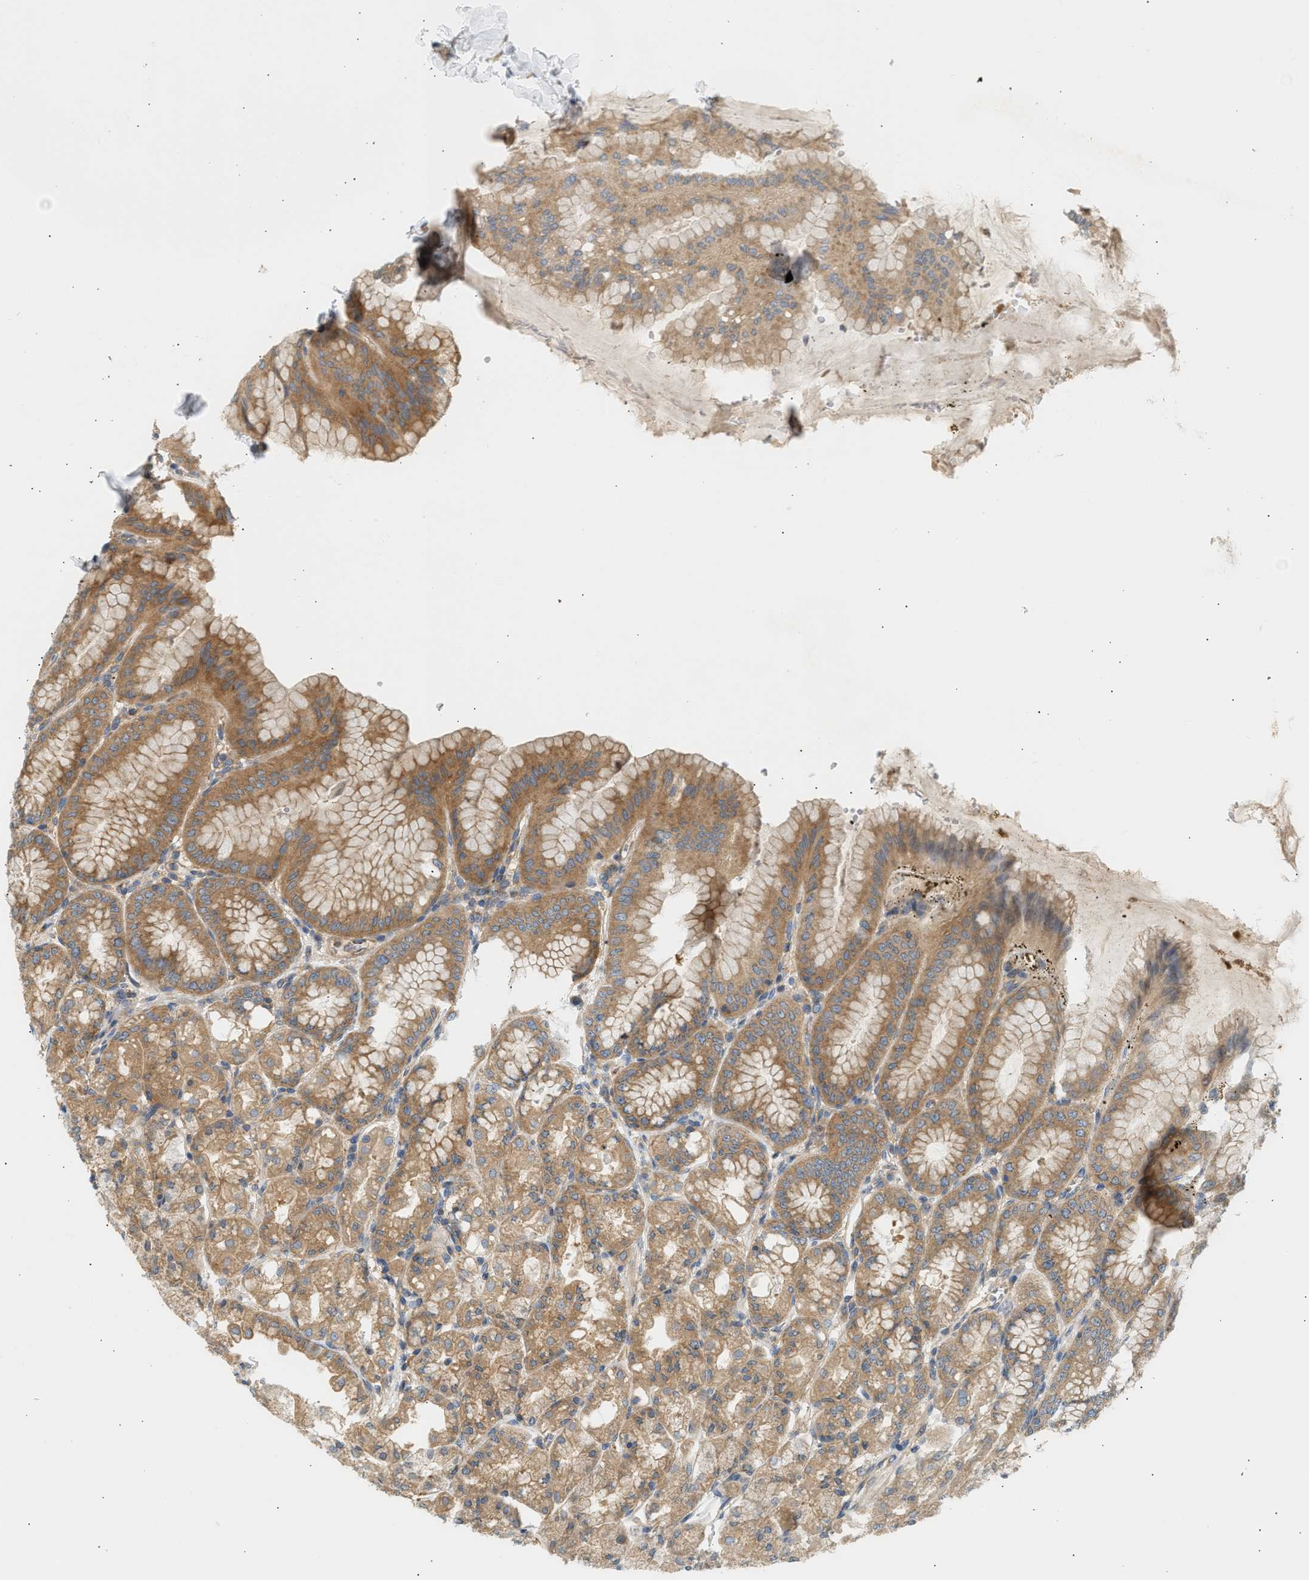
{"staining": {"intensity": "moderate", "quantity": ">75%", "location": "cytoplasmic/membranous"}, "tissue": "stomach", "cell_type": "Glandular cells", "image_type": "normal", "snomed": [{"axis": "morphology", "description": "Normal tissue, NOS"}, {"axis": "topography", "description": "Stomach, lower"}], "caption": "An IHC image of normal tissue is shown. Protein staining in brown highlights moderate cytoplasmic/membranous positivity in stomach within glandular cells. (DAB (3,3'-diaminobenzidine) IHC, brown staining for protein, blue staining for nuclei).", "gene": "PAFAH1B1", "patient": {"sex": "male", "age": 71}}